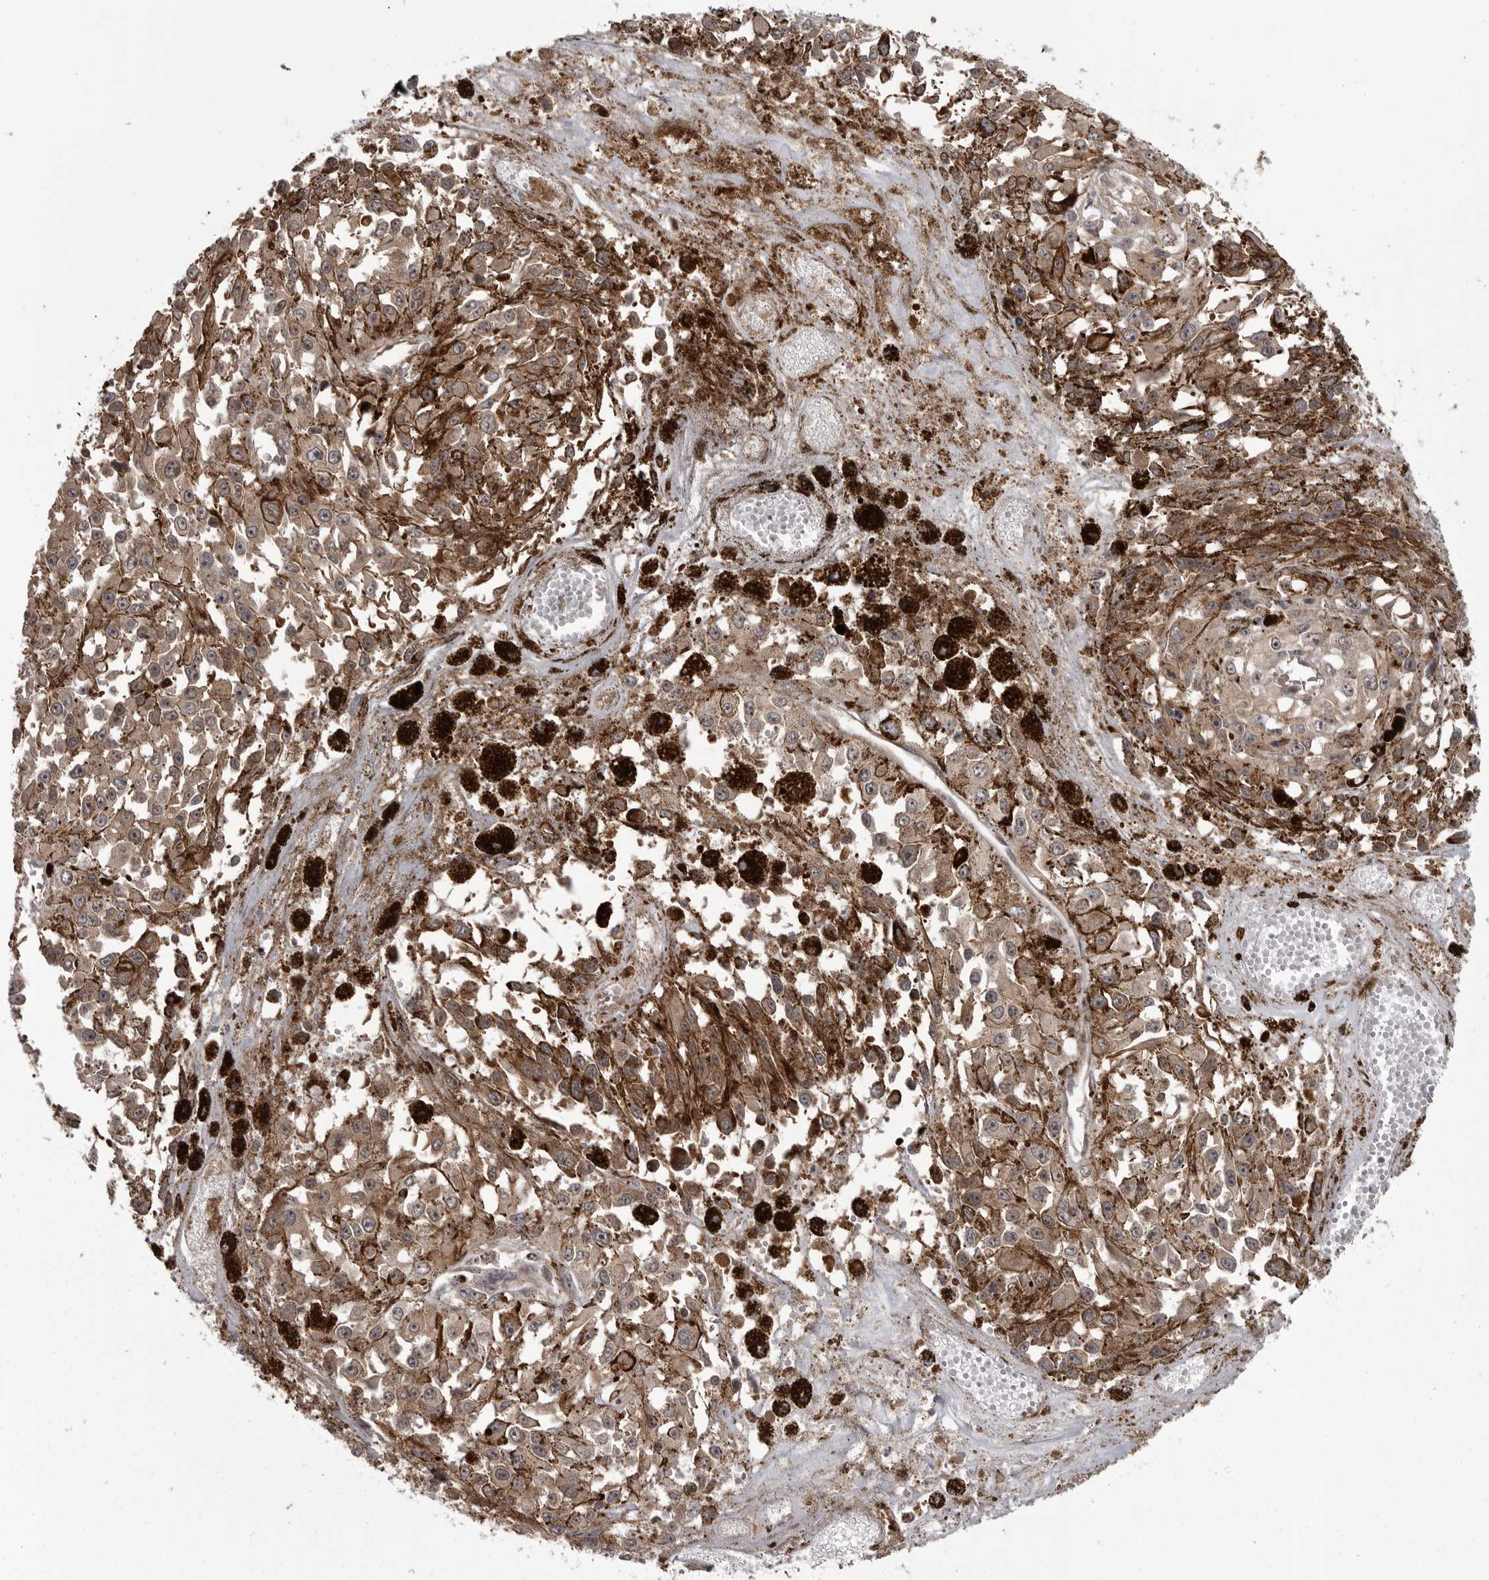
{"staining": {"intensity": "moderate", "quantity": ">75%", "location": "cytoplasmic/membranous"}, "tissue": "melanoma", "cell_type": "Tumor cells", "image_type": "cancer", "snomed": [{"axis": "morphology", "description": "Malignant melanoma, Metastatic site"}, {"axis": "topography", "description": "Lymph node"}], "caption": "Immunohistochemical staining of melanoma demonstrates medium levels of moderate cytoplasmic/membranous positivity in about >75% of tumor cells.", "gene": "STK24", "patient": {"sex": "male", "age": 59}}